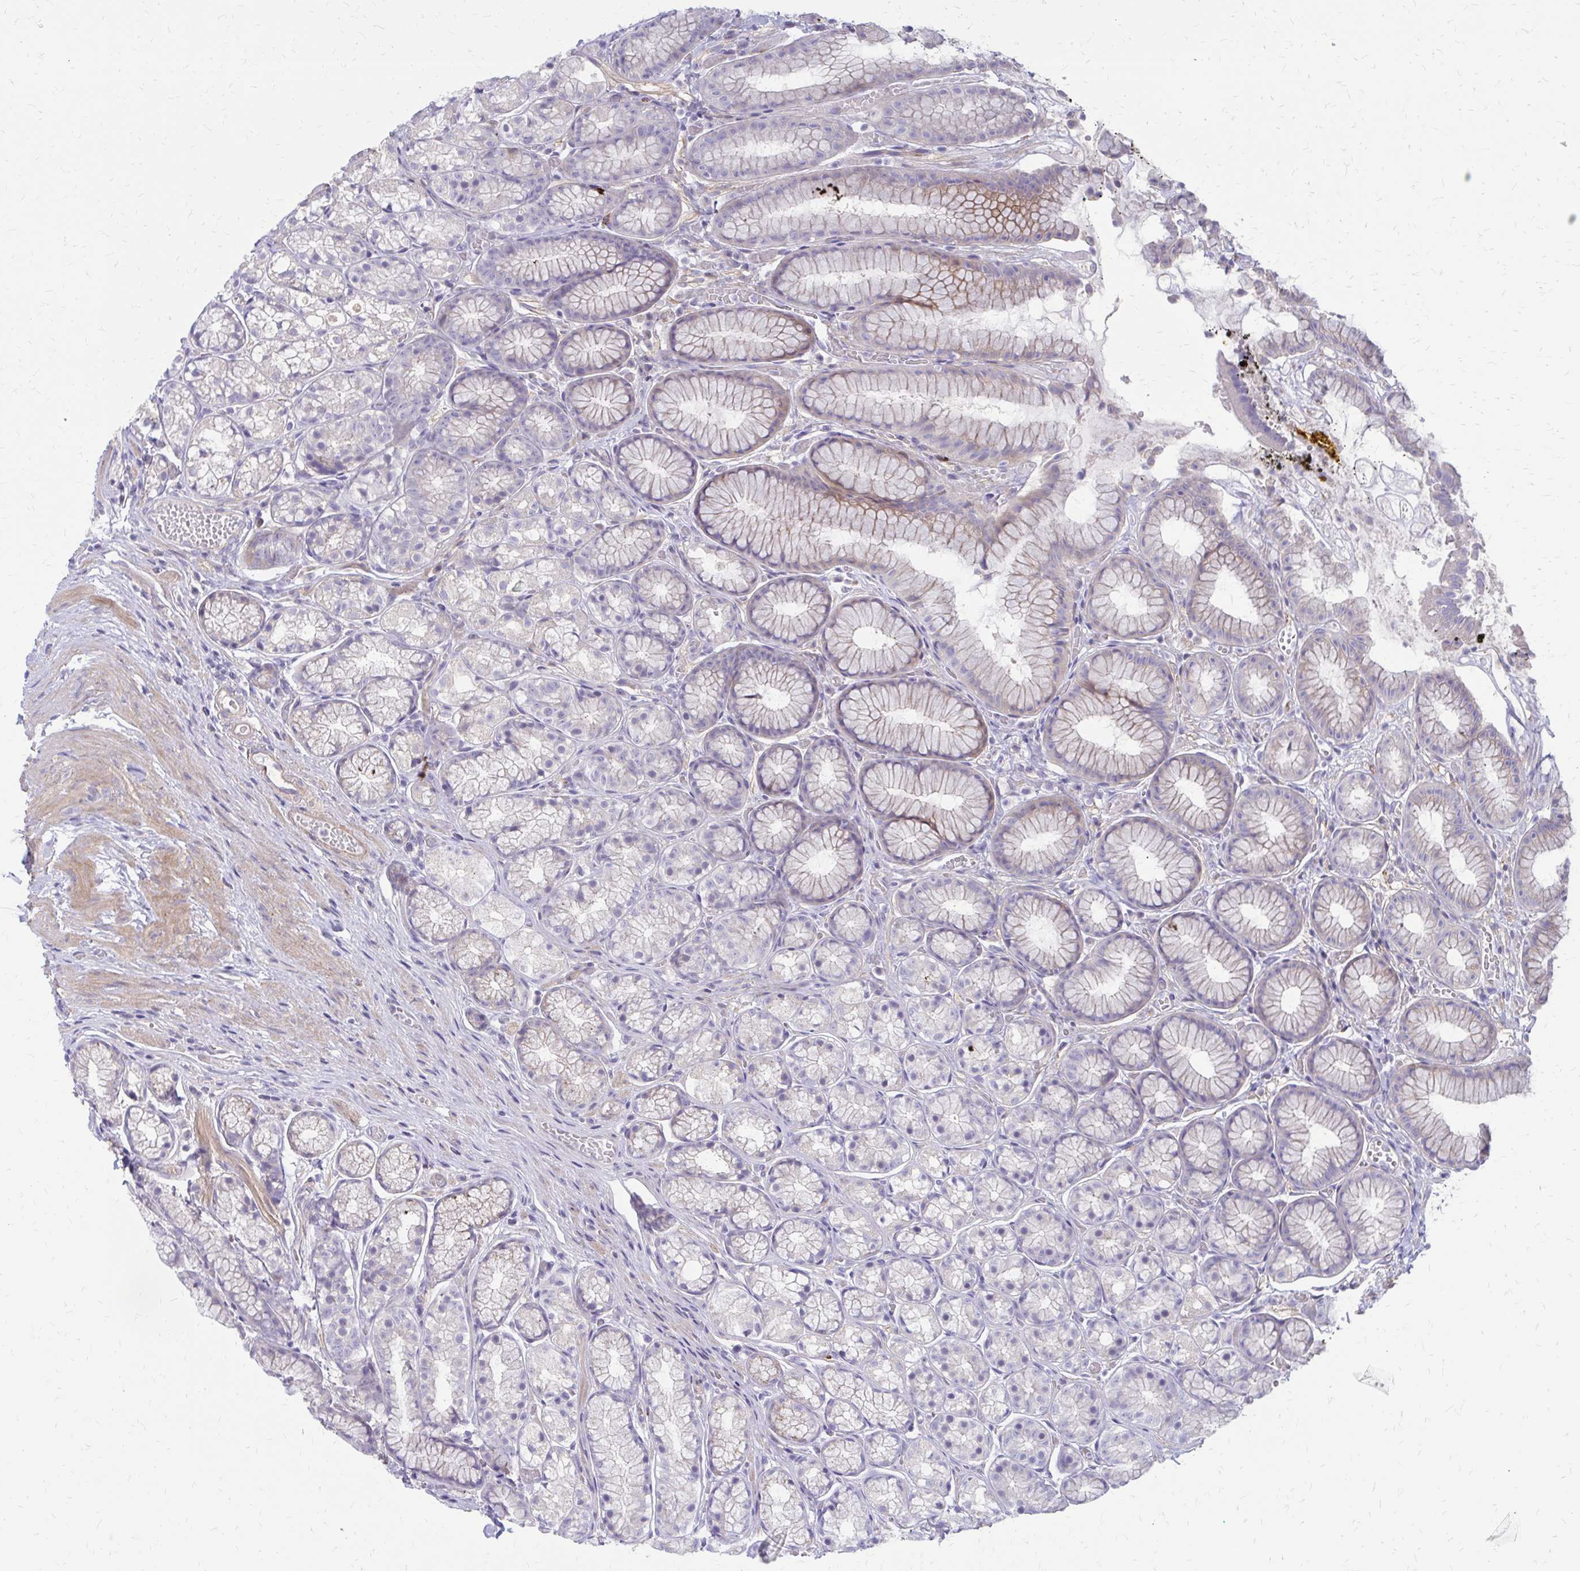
{"staining": {"intensity": "weak", "quantity": "<25%", "location": "cytoplasmic/membranous"}, "tissue": "stomach", "cell_type": "Glandular cells", "image_type": "normal", "snomed": [{"axis": "morphology", "description": "Normal tissue, NOS"}, {"axis": "topography", "description": "Smooth muscle"}, {"axis": "topography", "description": "Stomach"}], "caption": "The histopathology image reveals no staining of glandular cells in unremarkable stomach.", "gene": "GLYATL2", "patient": {"sex": "male", "age": 70}}